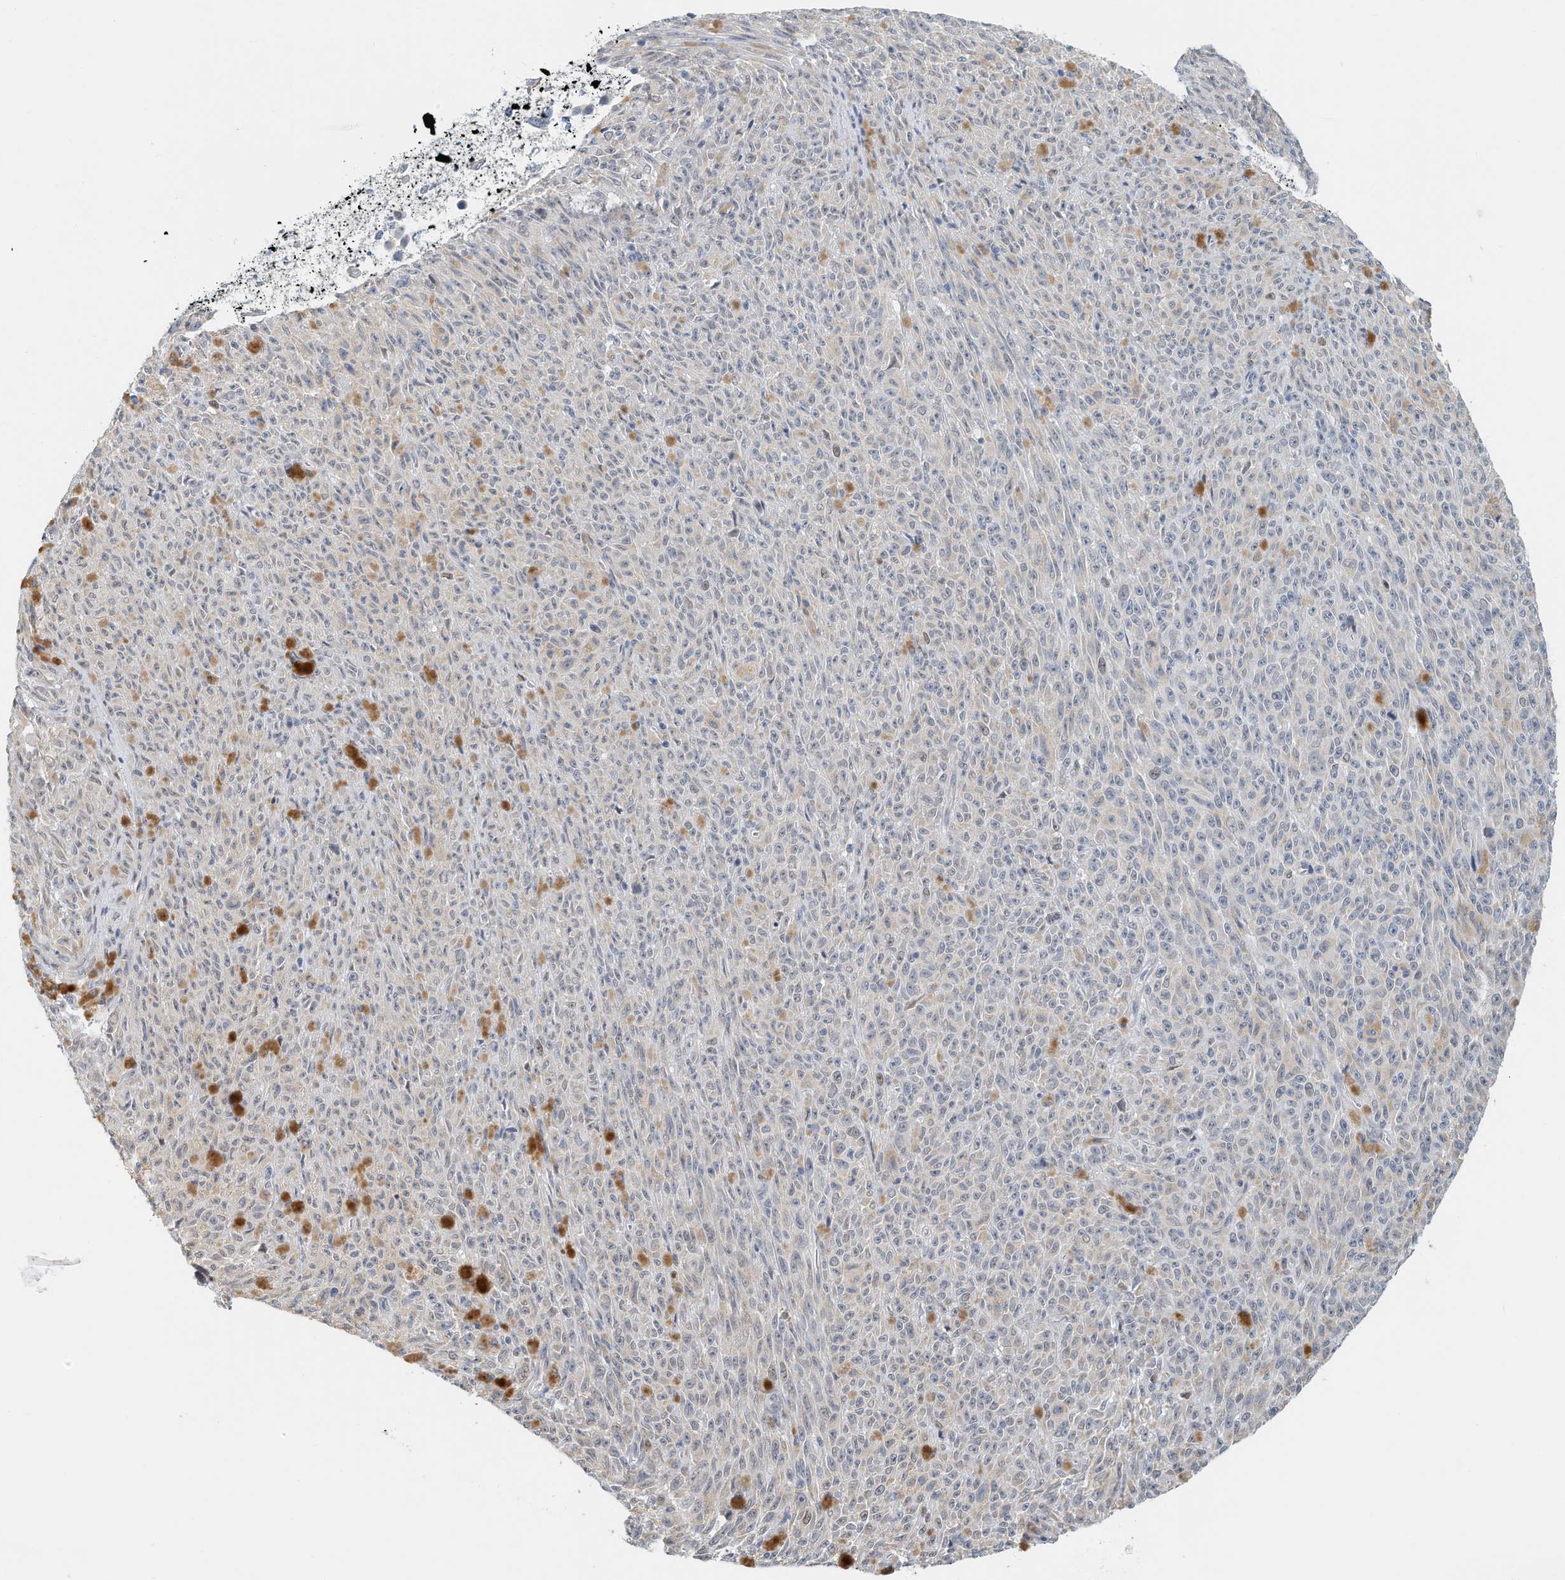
{"staining": {"intensity": "negative", "quantity": "none", "location": "none"}, "tissue": "melanoma", "cell_type": "Tumor cells", "image_type": "cancer", "snomed": [{"axis": "morphology", "description": "Malignant melanoma, NOS"}, {"axis": "topography", "description": "Skin"}], "caption": "DAB immunohistochemical staining of human malignant melanoma exhibits no significant staining in tumor cells. The staining is performed using DAB brown chromogen with nuclei counter-stained in using hematoxylin.", "gene": "ARHGAP28", "patient": {"sex": "female", "age": 82}}